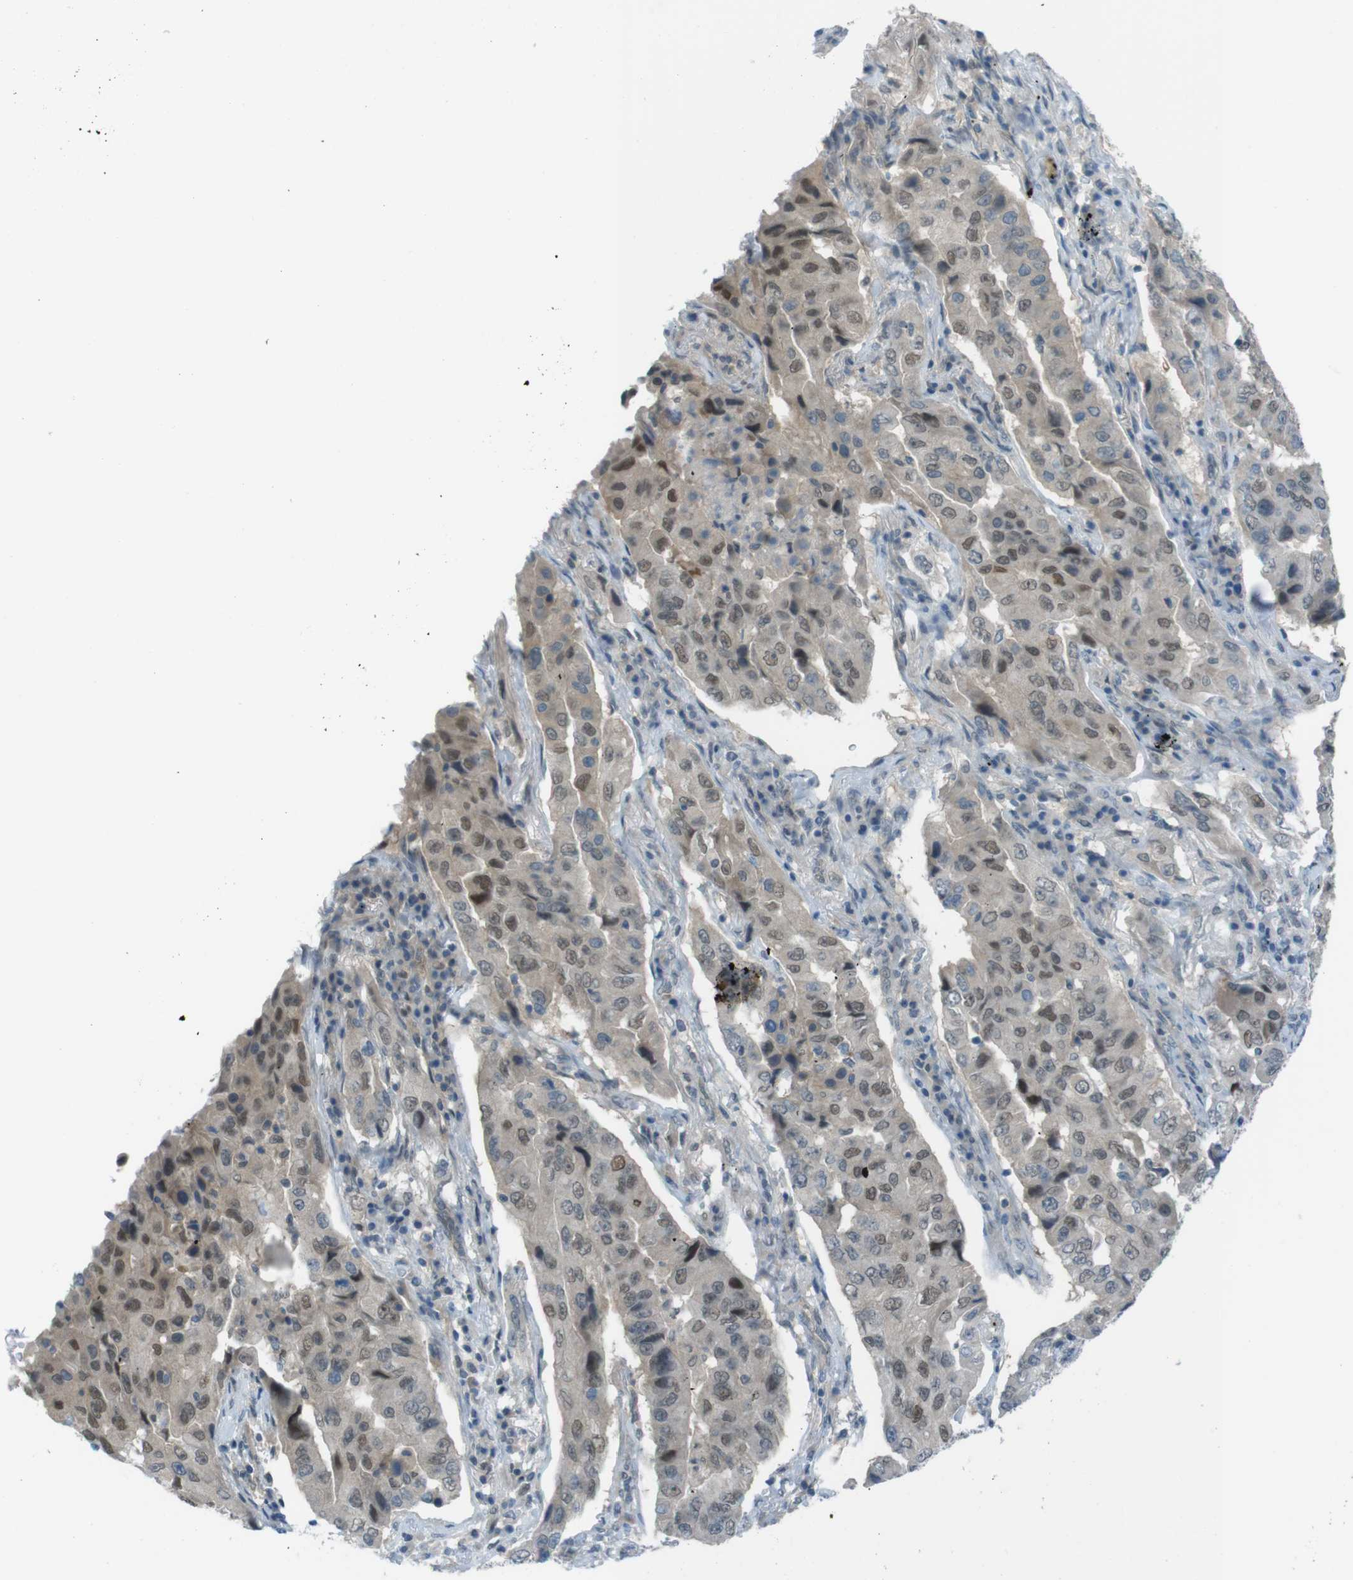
{"staining": {"intensity": "moderate", "quantity": "25%-75%", "location": "nuclear"}, "tissue": "lung cancer", "cell_type": "Tumor cells", "image_type": "cancer", "snomed": [{"axis": "morphology", "description": "Adenocarcinoma, NOS"}, {"axis": "topography", "description": "Lung"}], "caption": "Protein staining shows moderate nuclear expression in about 25%-75% of tumor cells in adenocarcinoma (lung).", "gene": "ZDHHC20", "patient": {"sex": "female", "age": 65}}